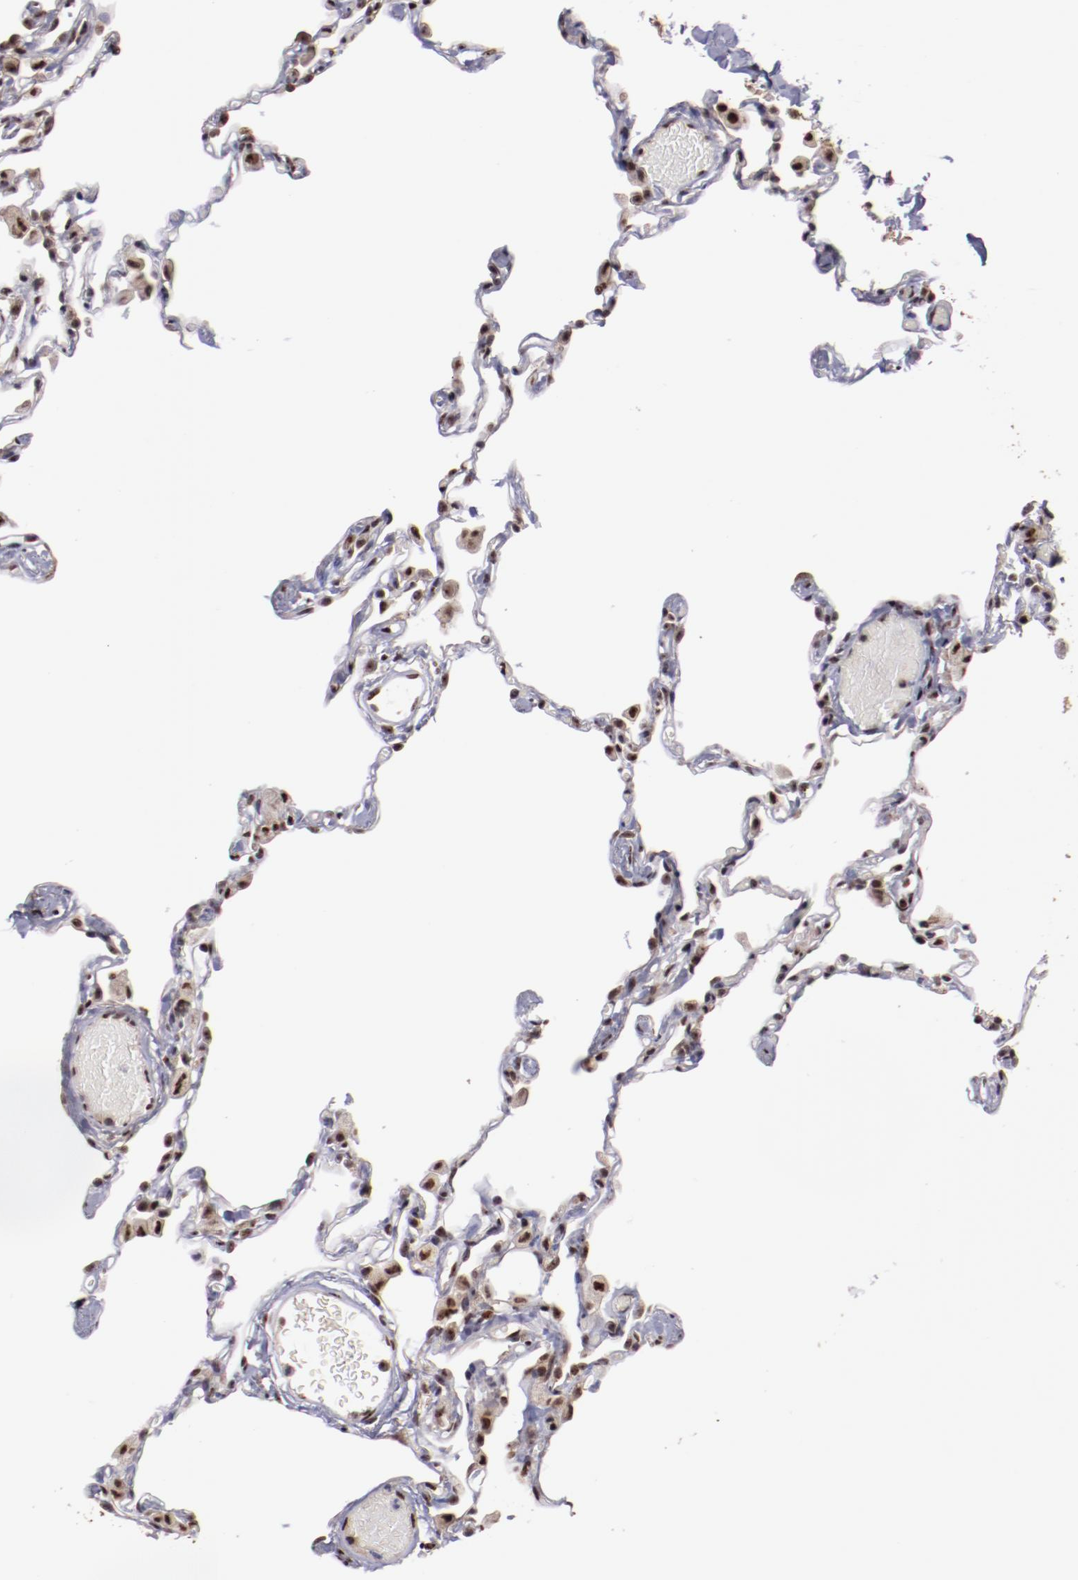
{"staining": {"intensity": "moderate", "quantity": "25%-75%", "location": "nuclear"}, "tissue": "lung", "cell_type": "Alveolar cells", "image_type": "normal", "snomed": [{"axis": "morphology", "description": "Normal tissue, NOS"}, {"axis": "topography", "description": "Lung"}], "caption": "Immunohistochemical staining of unremarkable lung displays moderate nuclear protein expression in about 25%-75% of alveolar cells. (DAB (3,3'-diaminobenzidine) IHC with brightfield microscopy, high magnification).", "gene": "DDX24", "patient": {"sex": "female", "age": 49}}